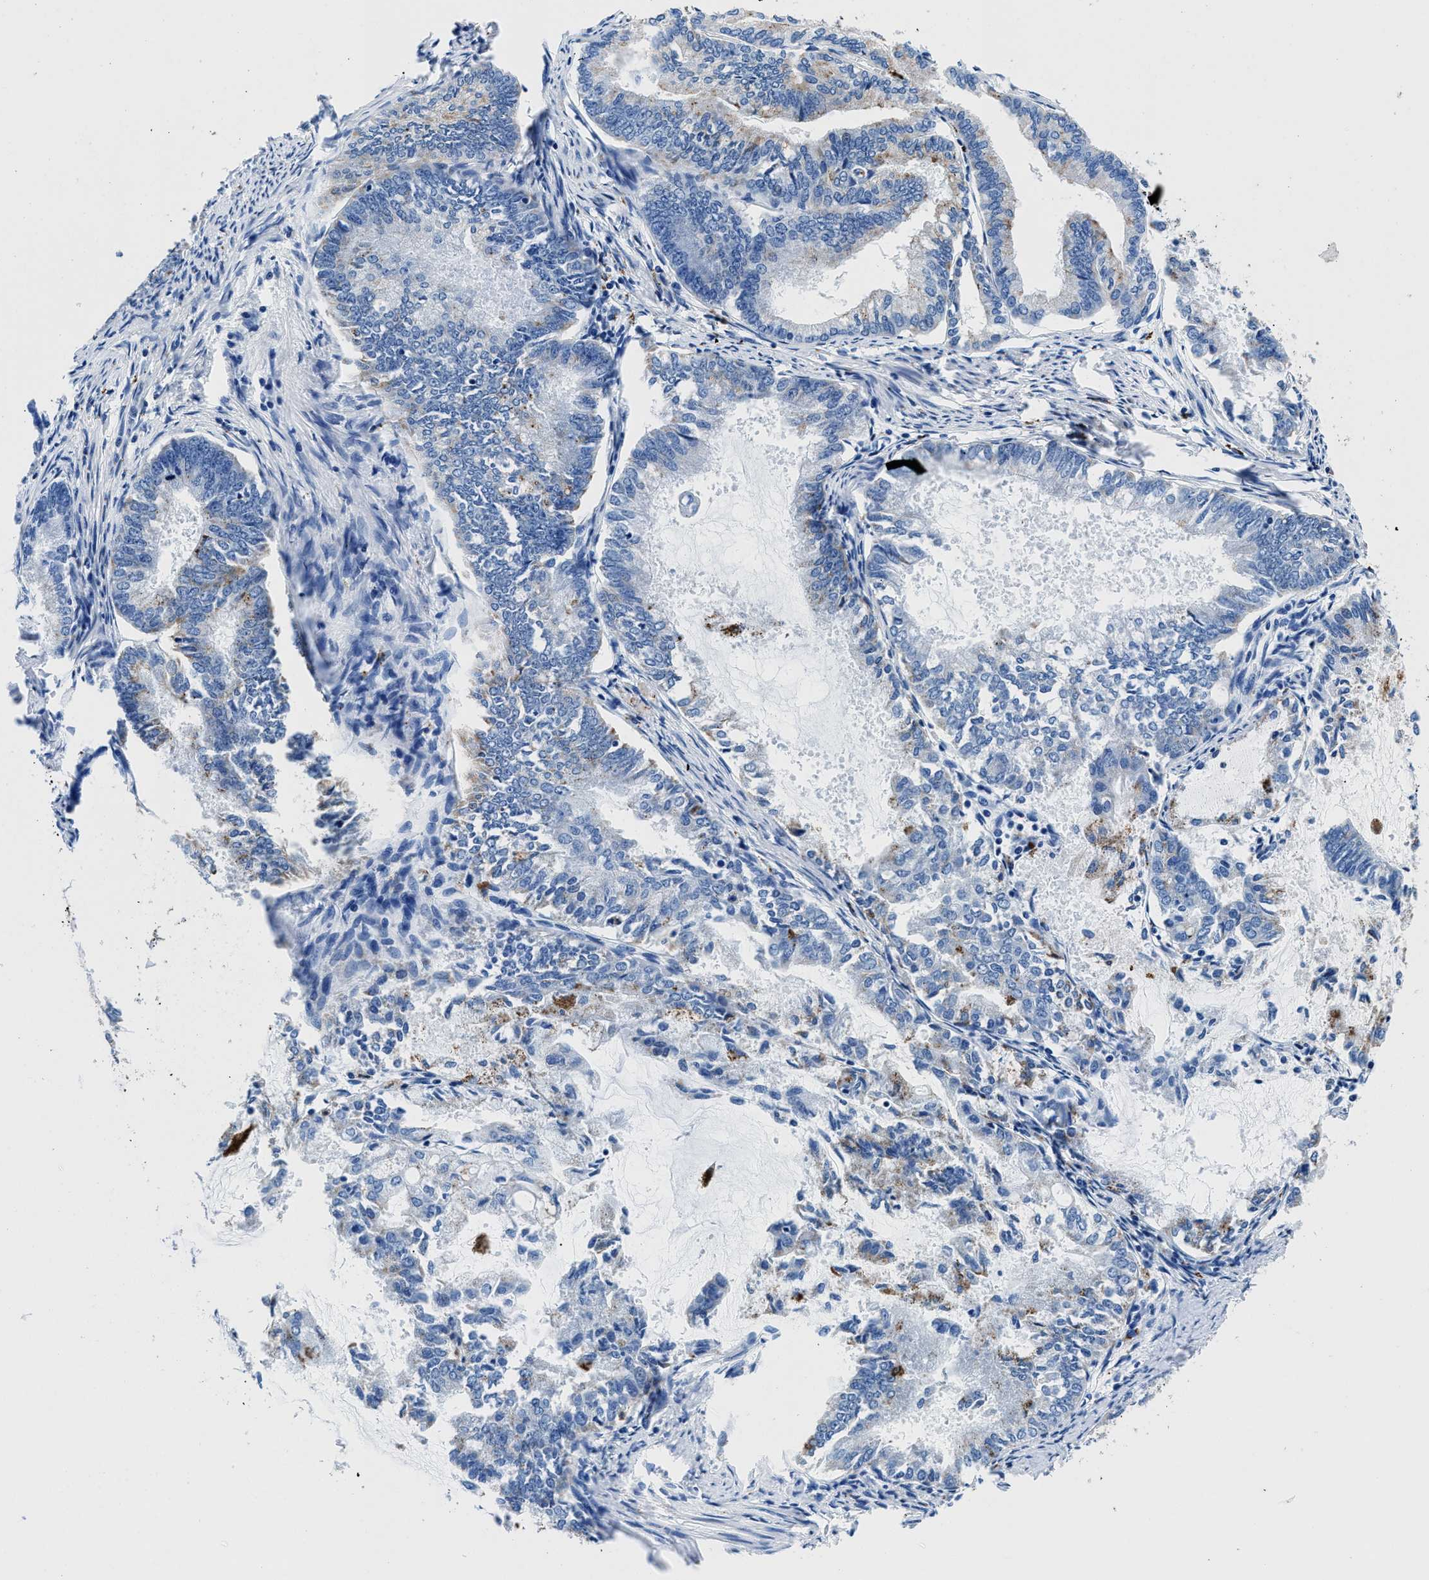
{"staining": {"intensity": "moderate", "quantity": "<25%", "location": "cytoplasmic/membranous"}, "tissue": "endometrial cancer", "cell_type": "Tumor cells", "image_type": "cancer", "snomed": [{"axis": "morphology", "description": "Adenocarcinoma, NOS"}, {"axis": "topography", "description": "Endometrium"}], "caption": "Endometrial cancer stained with DAB IHC shows low levels of moderate cytoplasmic/membranous positivity in about <25% of tumor cells.", "gene": "OR14K1", "patient": {"sex": "female", "age": 86}}